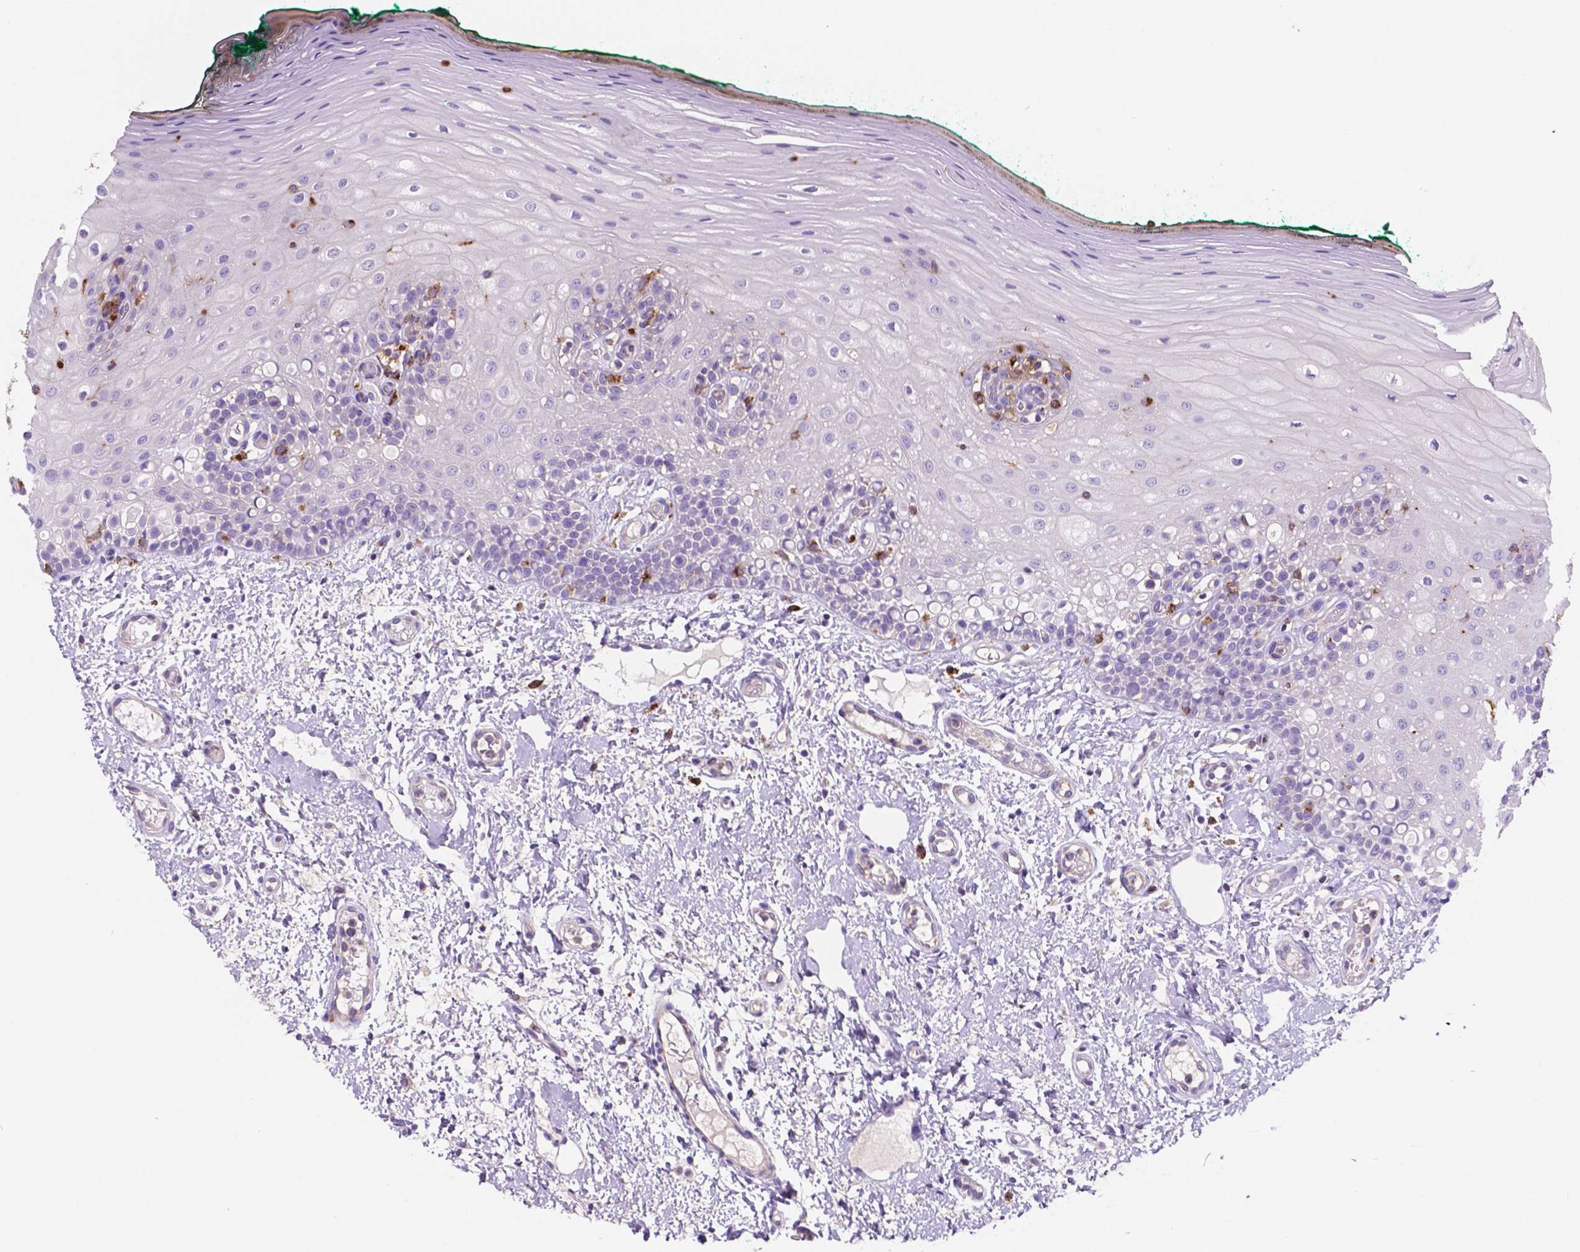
{"staining": {"intensity": "moderate", "quantity": "<25%", "location": "cytoplasmic/membranous"}, "tissue": "oral mucosa", "cell_type": "Squamous epithelial cells", "image_type": "normal", "snomed": [{"axis": "morphology", "description": "Normal tissue, NOS"}, {"axis": "topography", "description": "Oral tissue"}], "caption": "Protein expression analysis of unremarkable oral mucosa shows moderate cytoplasmic/membranous positivity in about <25% of squamous epithelial cells.", "gene": "MKRN2OS", "patient": {"sex": "female", "age": 83}}